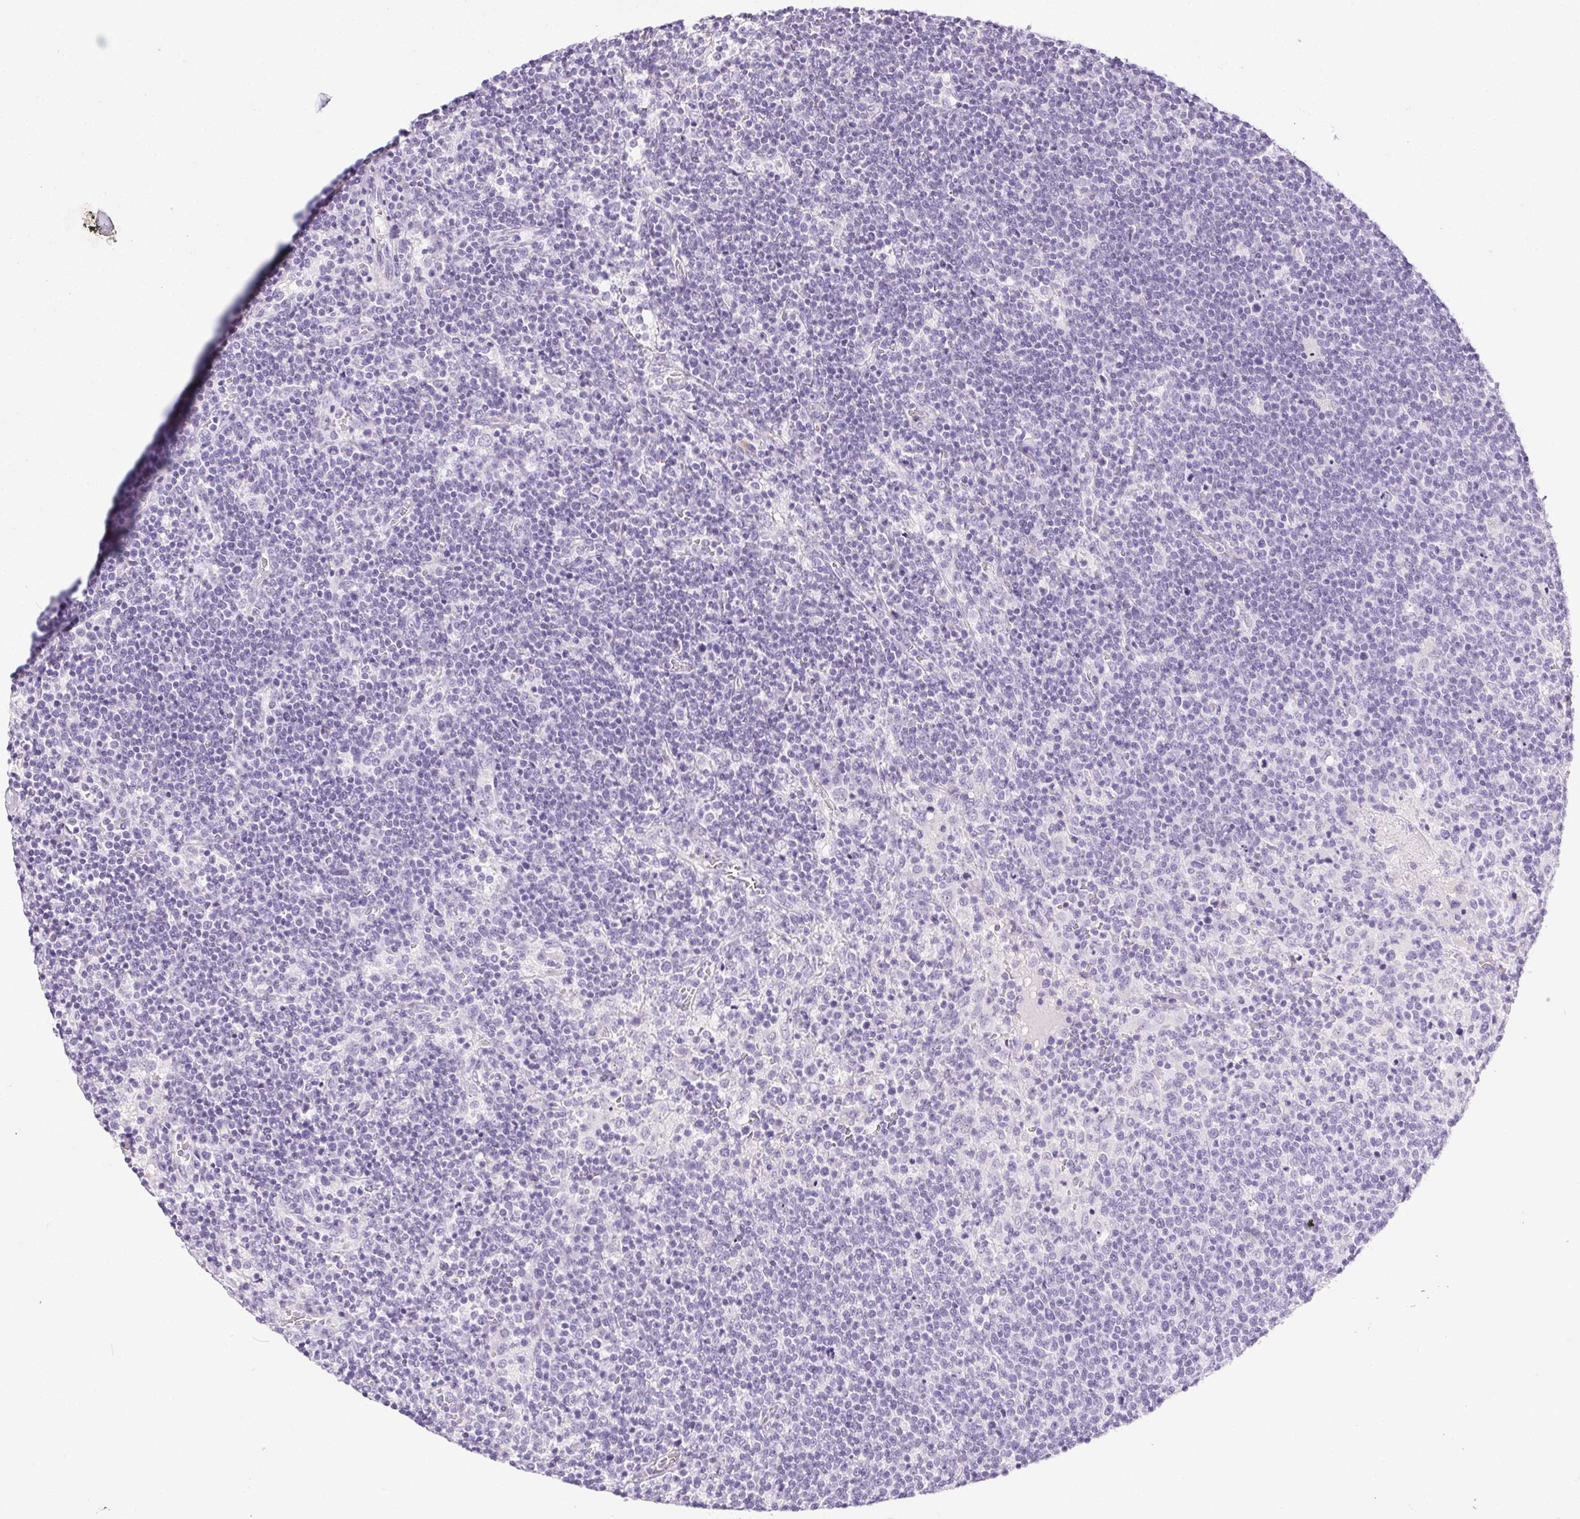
{"staining": {"intensity": "negative", "quantity": "none", "location": "none"}, "tissue": "lymphoma", "cell_type": "Tumor cells", "image_type": "cancer", "snomed": [{"axis": "morphology", "description": "Malignant lymphoma, non-Hodgkin's type, High grade"}, {"axis": "topography", "description": "Lymph node"}], "caption": "A histopathology image of malignant lymphoma, non-Hodgkin's type (high-grade) stained for a protein reveals no brown staining in tumor cells.", "gene": "C20orf85", "patient": {"sex": "male", "age": 61}}